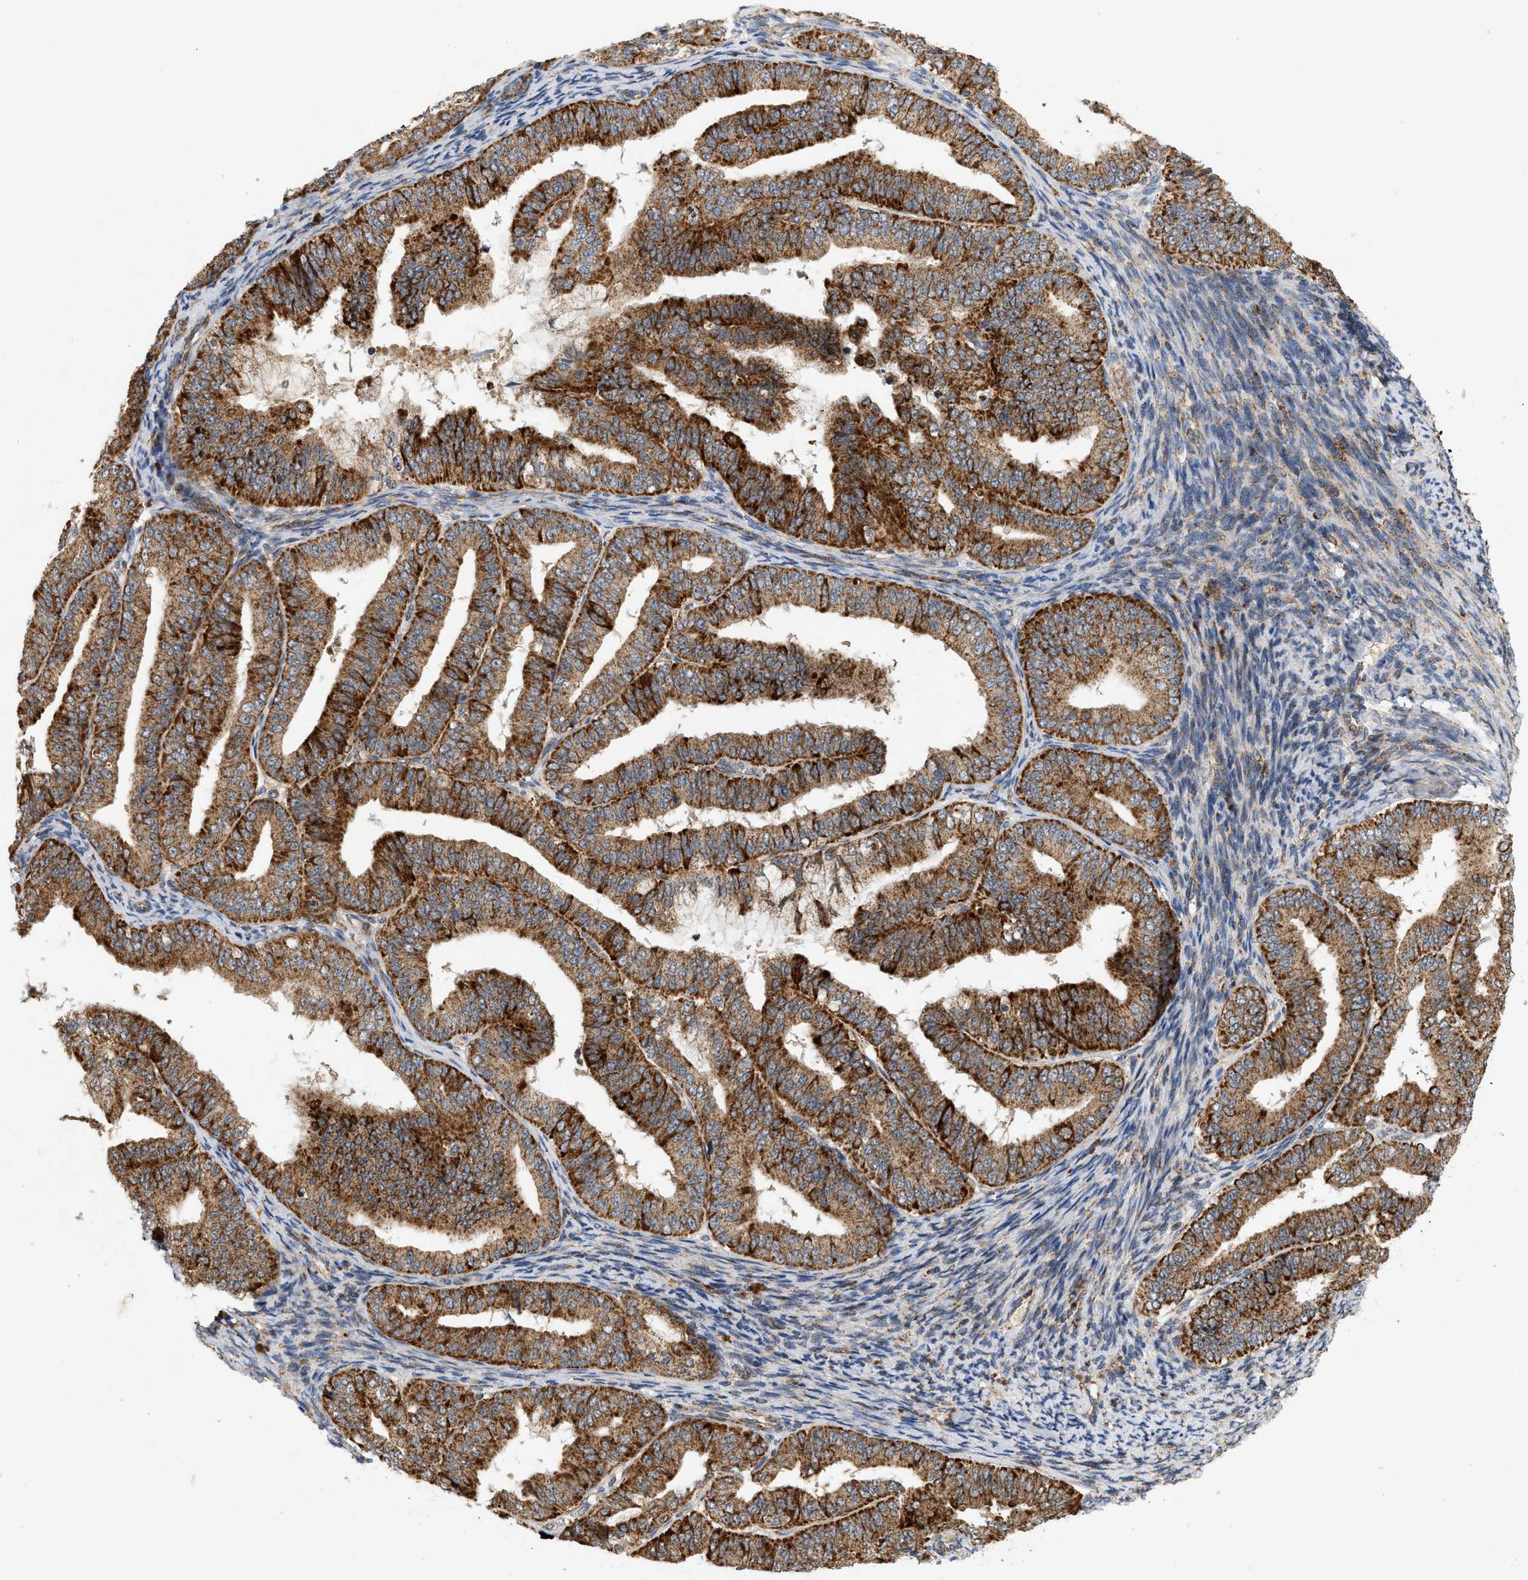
{"staining": {"intensity": "strong", "quantity": ">75%", "location": "cytoplasmic/membranous"}, "tissue": "endometrial cancer", "cell_type": "Tumor cells", "image_type": "cancer", "snomed": [{"axis": "morphology", "description": "Adenocarcinoma, NOS"}, {"axis": "topography", "description": "Endometrium"}], "caption": "This is a photomicrograph of immunohistochemistry (IHC) staining of adenocarcinoma (endometrial), which shows strong expression in the cytoplasmic/membranous of tumor cells.", "gene": "MCU", "patient": {"sex": "female", "age": 63}}